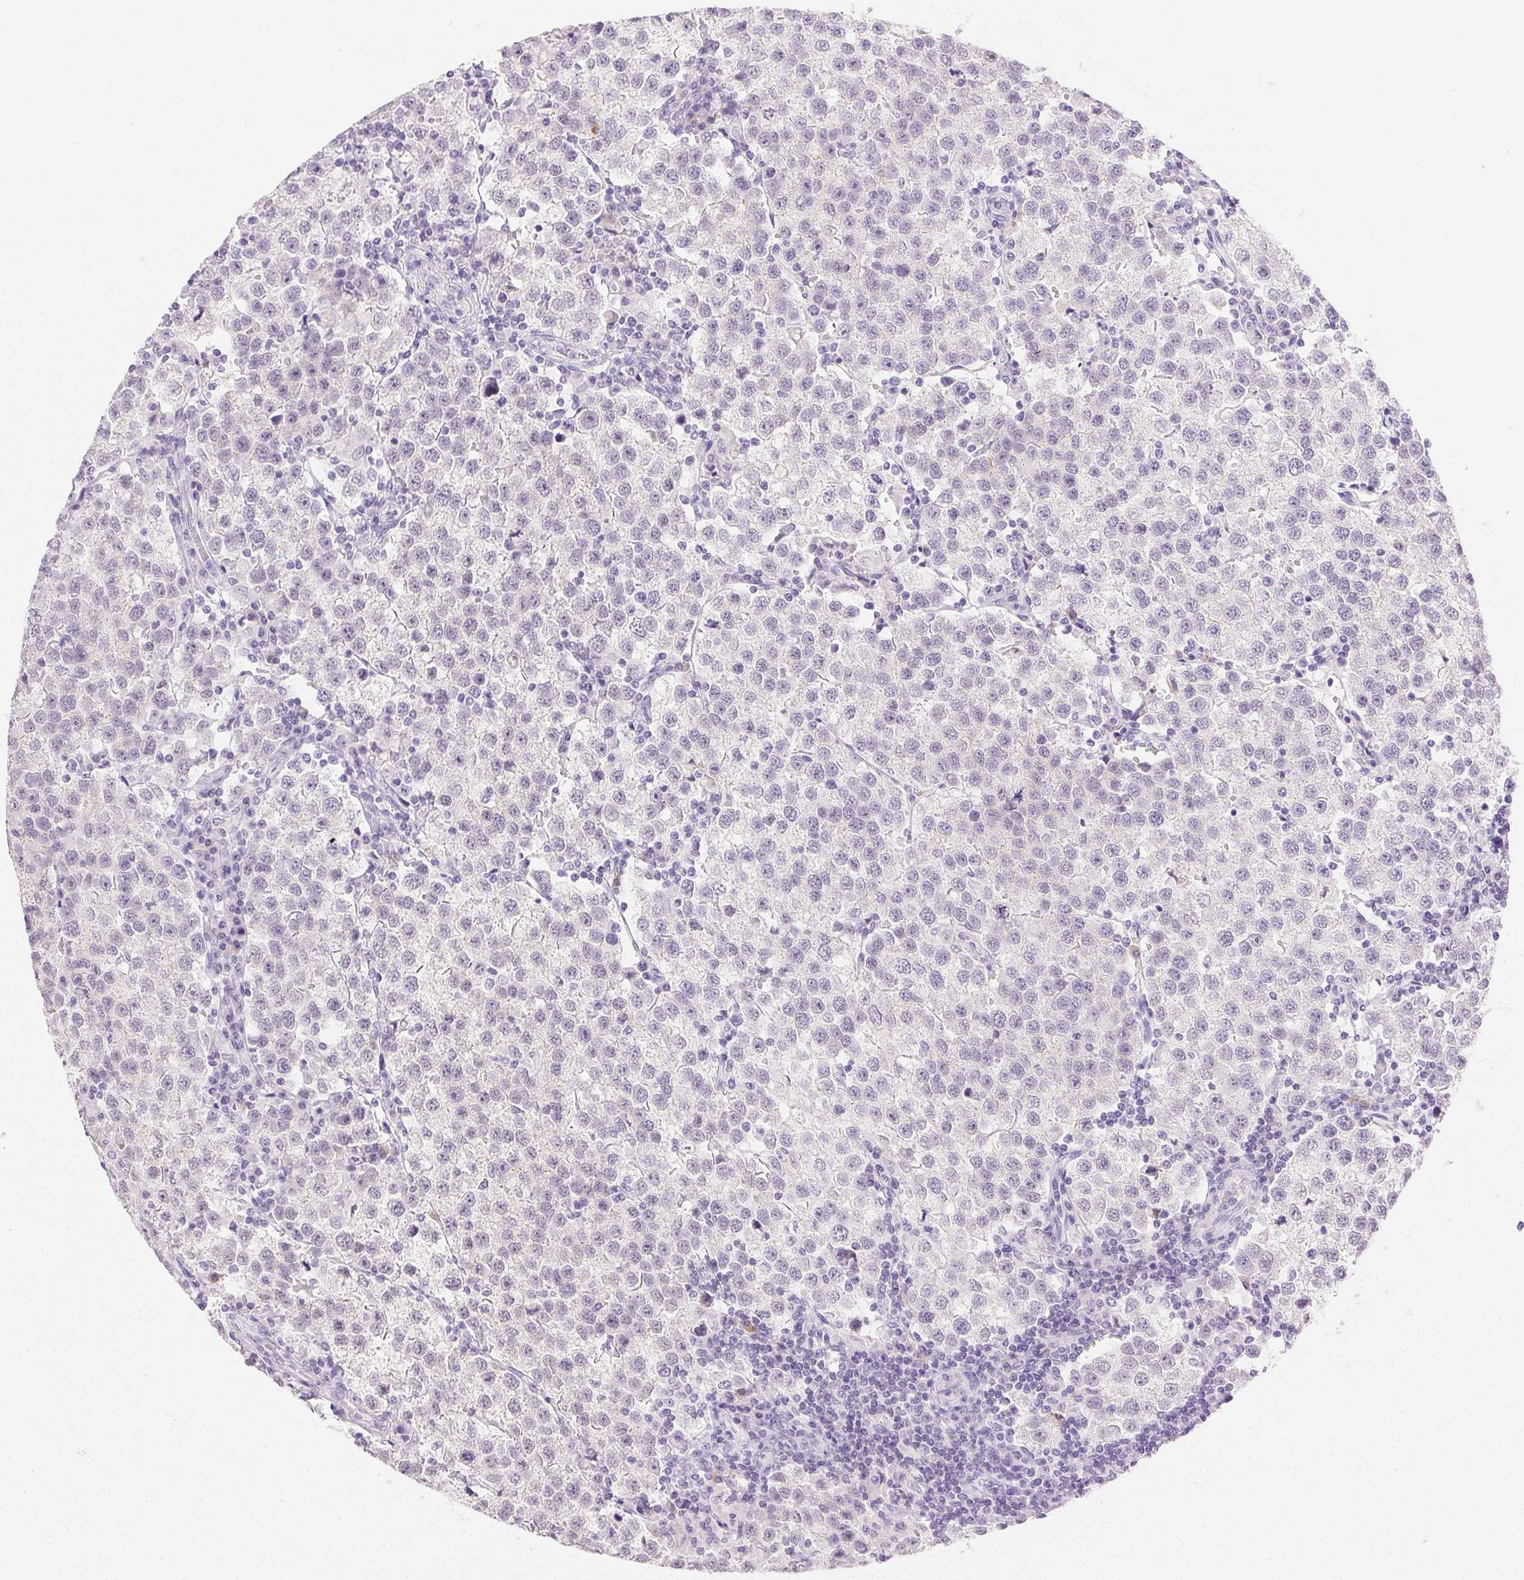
{"staining": {"intensity": "negative", "quantity": "none", "location": "none"}, "tissue": "testis cancer", "cell_type": "Tumor cells", "image_type": "cancer", "snomed": [{"axis": "morphology", "description": "Seminoma, NOS"}, {"axis": "topography", "description": "Testis"}], "caption": "A high-resolution micrograph shows immunohistochemistry staining of testis seminoma, which shows no significant staining in tumor cells.", "gene": "CLDN10", "patient": {"sex": "male", "age": 37}}